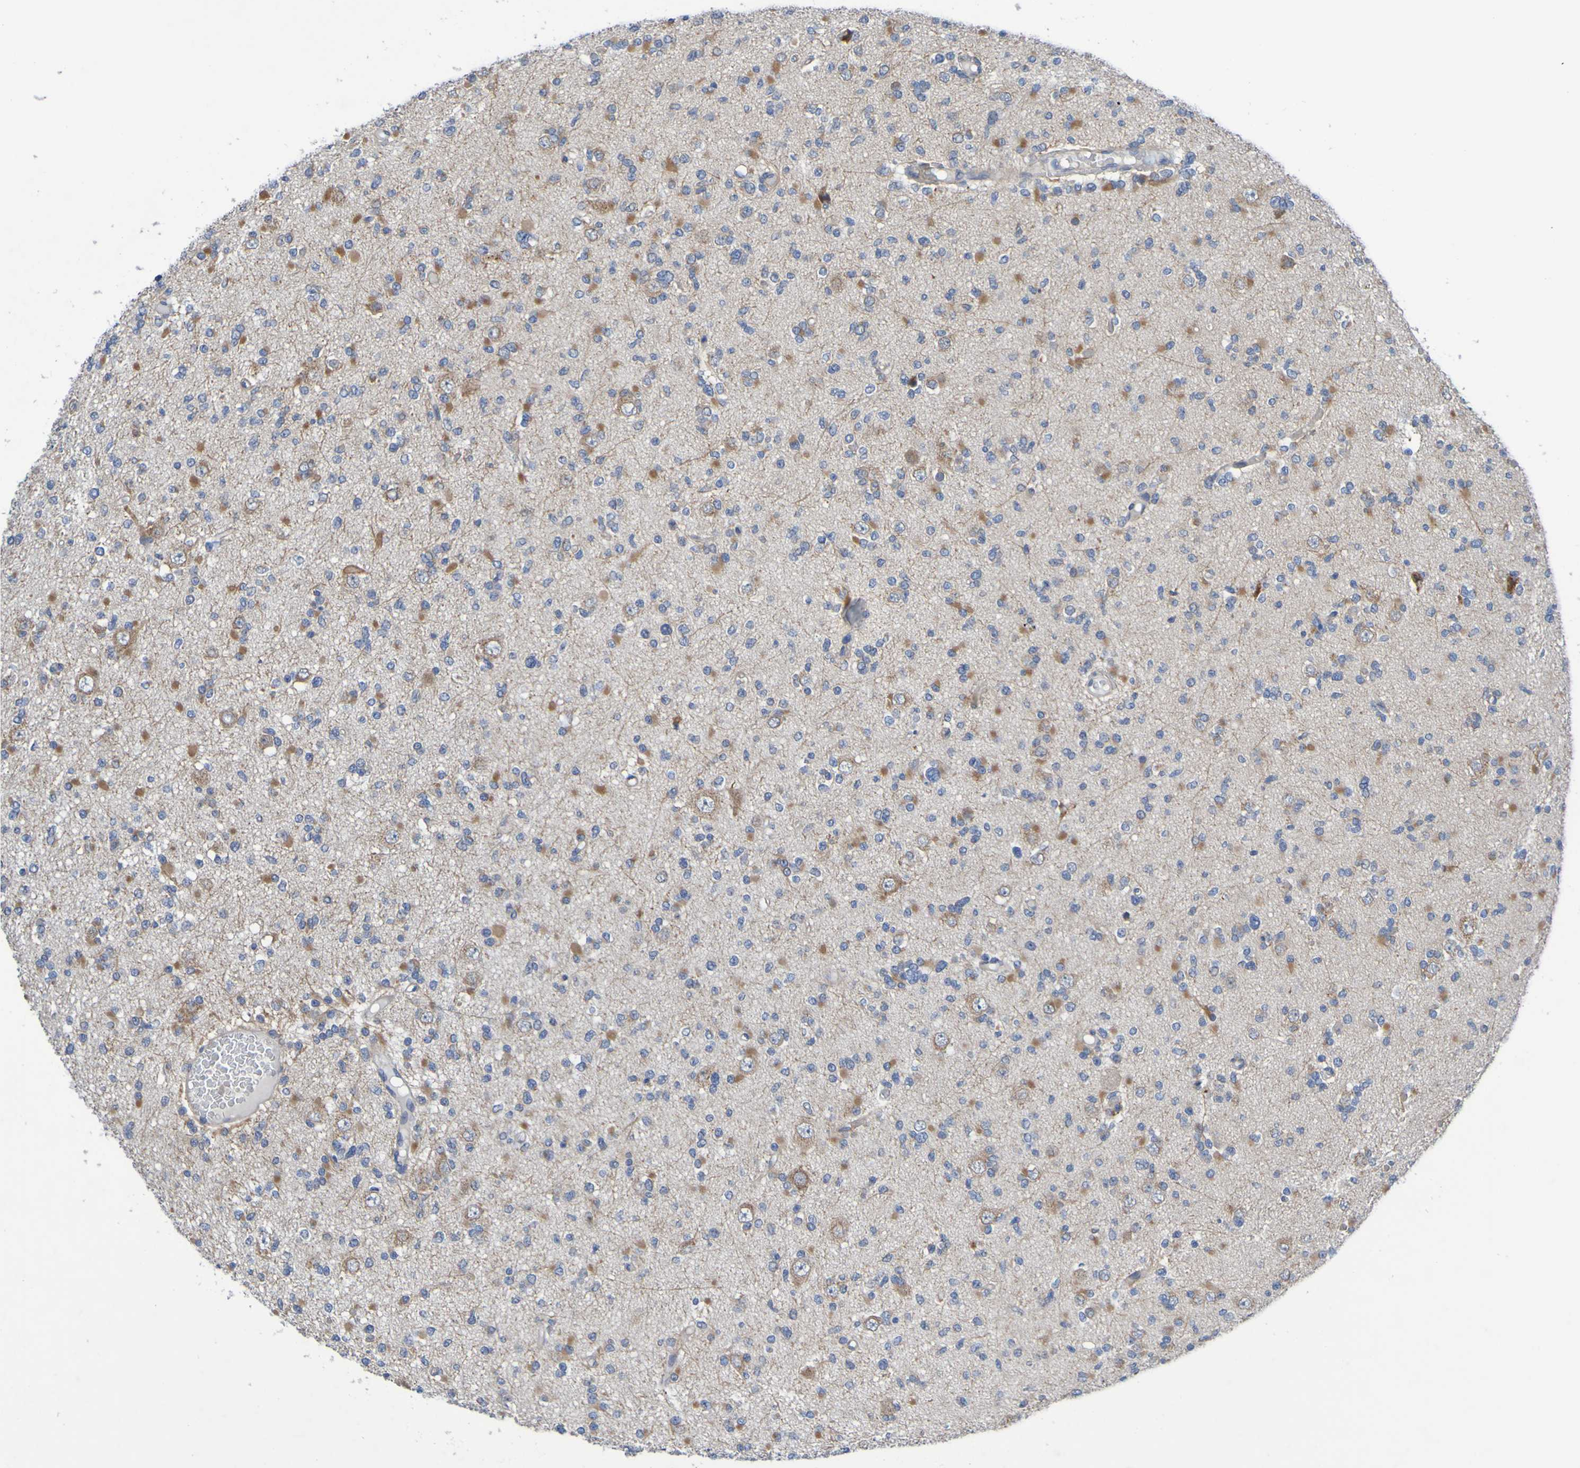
{"staining": {"intensity": "moderate", "quantity": ">75%", "location": "cytoplasmic/membranous"}, "tissue": "glioma", "cell_type": "Tumor cells", "image_type": "cancer", "snomed": [{"axis": "morphology", "description": "Glioma, malignant, Low grade"}, {"axis": "topography", "description": "Brain"}], "caption": "A photomicrograph of human malignant glioma (low-grade) stained for a protein reveals moderate cytoplasmic/membranous brown staining in tumor cells.", "gene": "SDK1", "patient": {"sex": "female", "age": 22}}